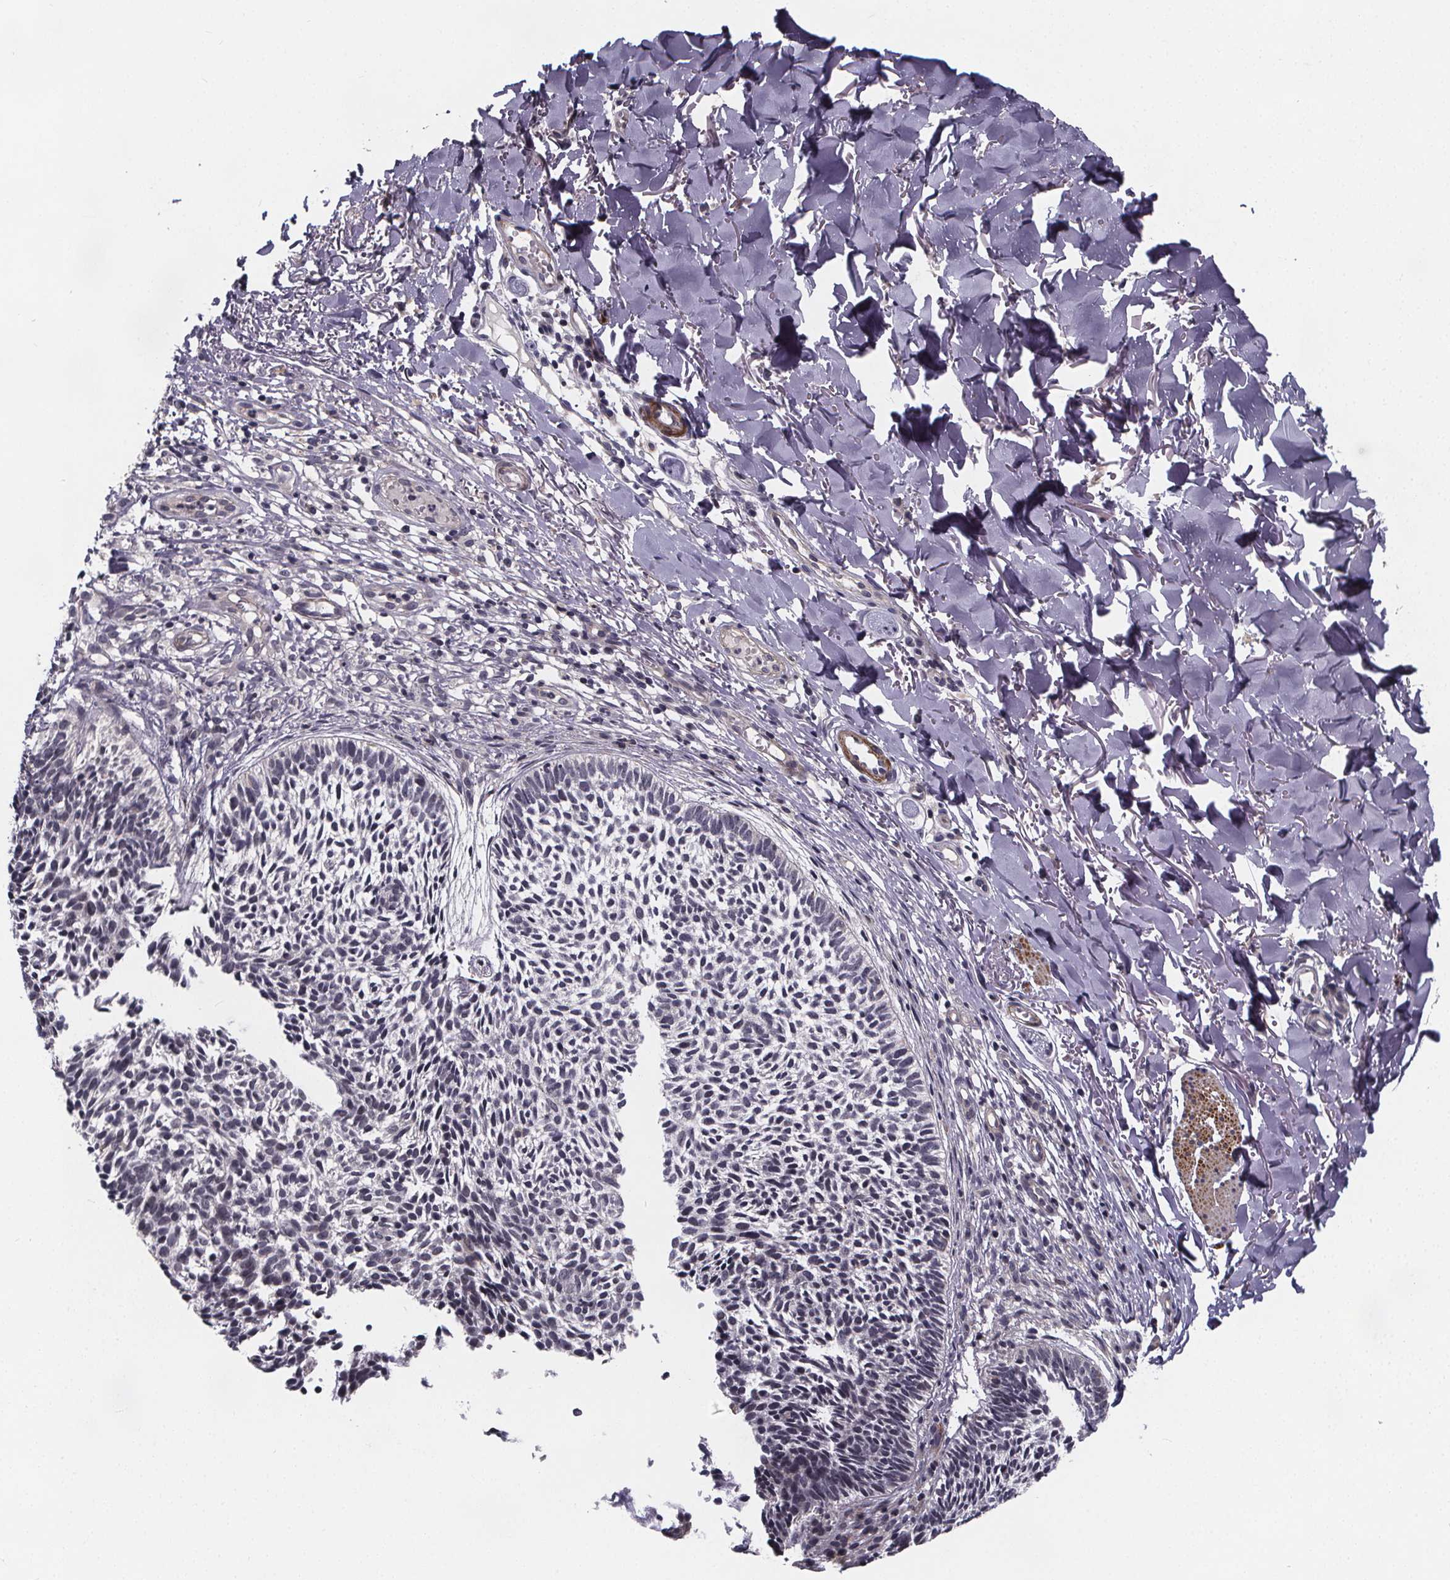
{"staining": {"intensity": "negative", "quantity": "none", "location": "none"}, "tissue": "skin cancer", "cell_type": "Tumor cells", "image_type": "cancer", "snomed": [{"axis": "morphology", "description": "Basal cell carcinoma"}, {"axis": "topography", "description": "Skin"}], "caption": "Tumor cells show no significant expression in skin basal cell carcinoma.", "gene": "FBXW2", "patient": {"sex": "male", "age": 78}}